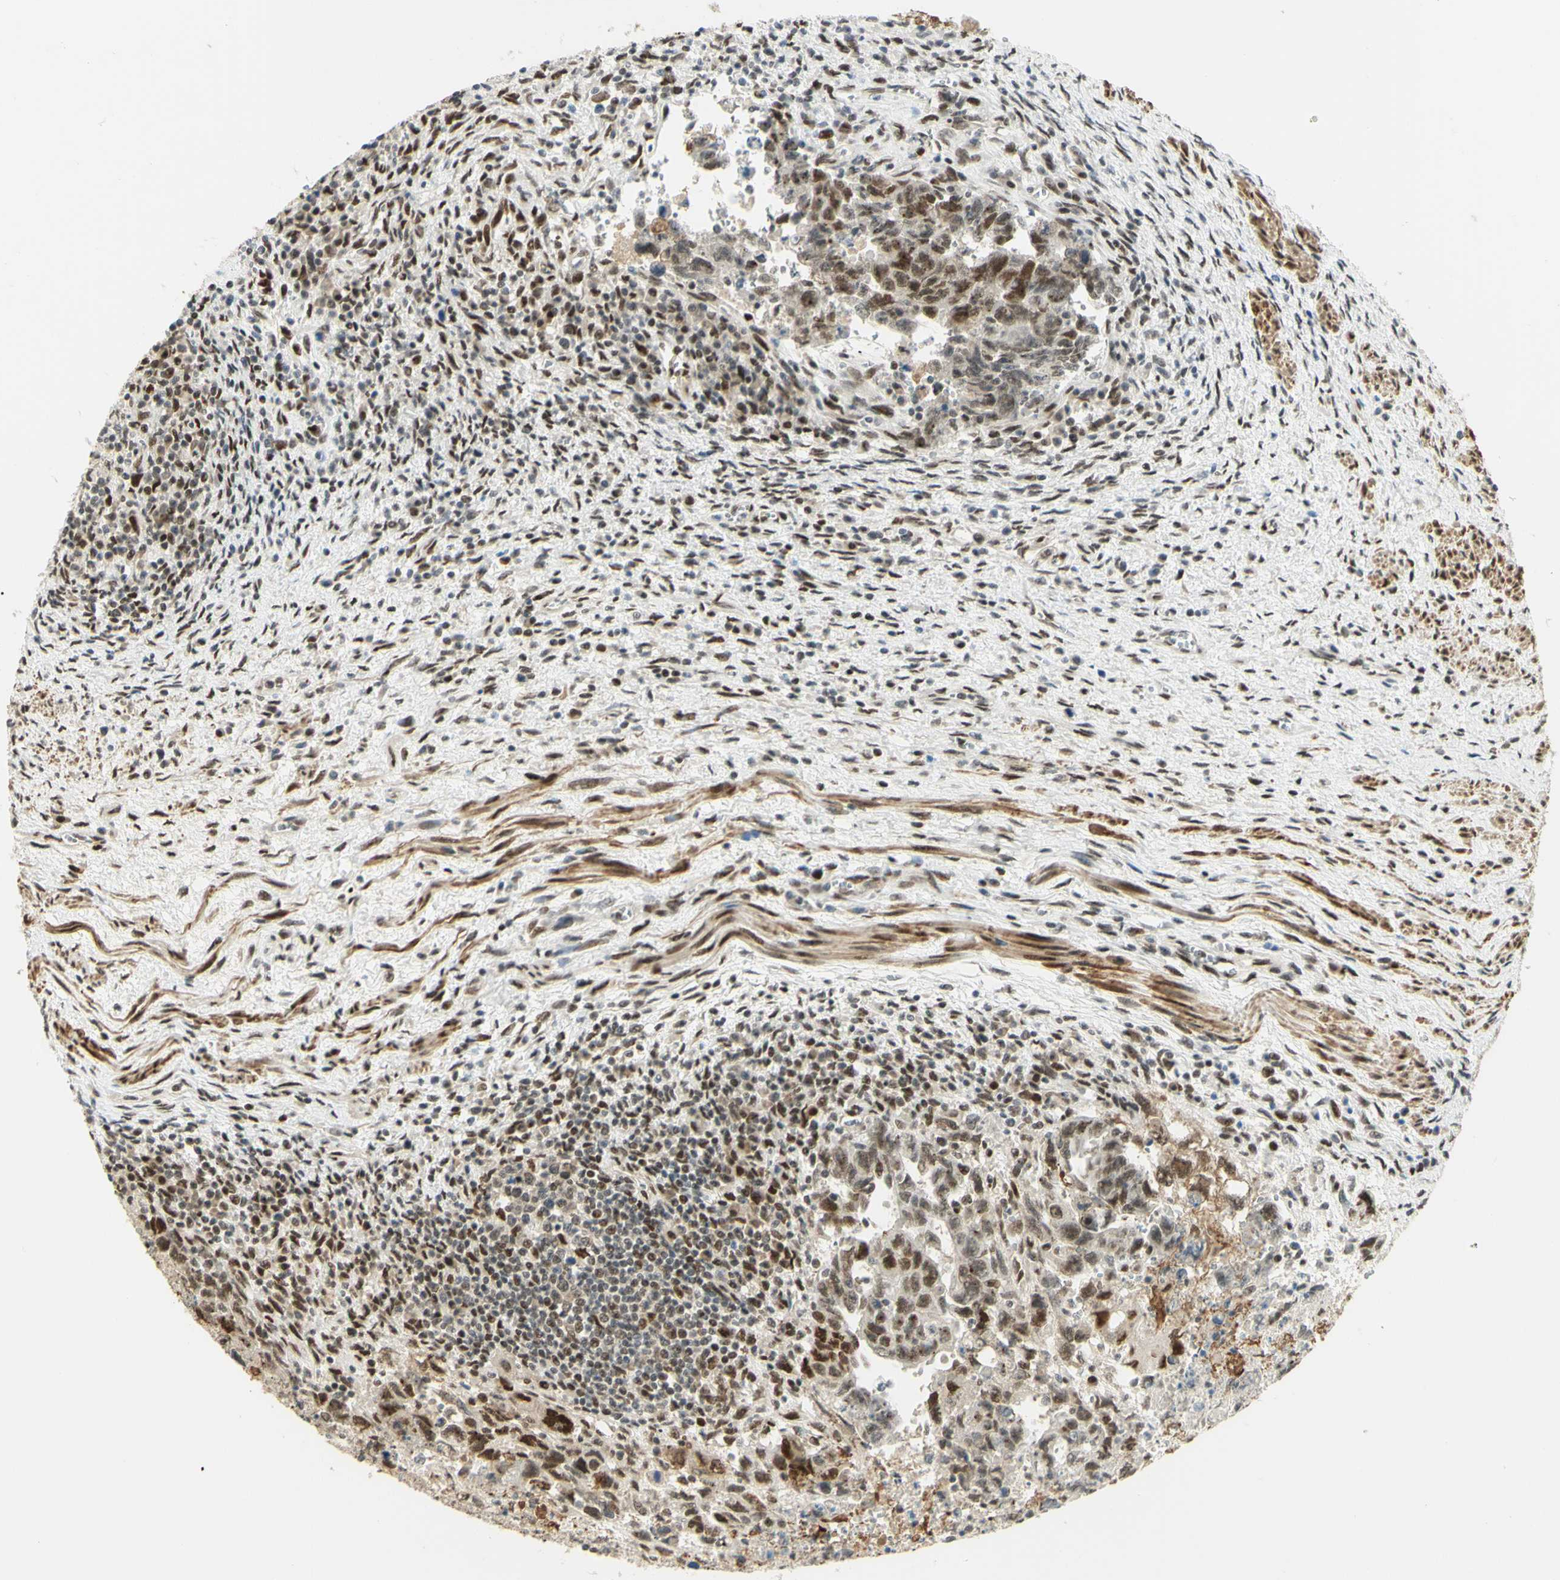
{"staining": {"intensity": "moderate", "quantity": ">75%", "location": "nuclear"}, "tissue": "testis cancer", "cell_type": "Tumor cells", "image_type": "cancer", "snomed": [{"axis": "morphology", "description": "Carcinoma, Embryonal, NOS"}, {"axis": "topography", "description": "Testis"}], "caption": "This photomicrograph reveals immunohistochemistry (IHC) staining of human testis cancer, with medium moderate nuclear expression in approximately >75% of tumor cells.", "gene": "DDX1", "patient": {"sex": "male", "age": 28}}